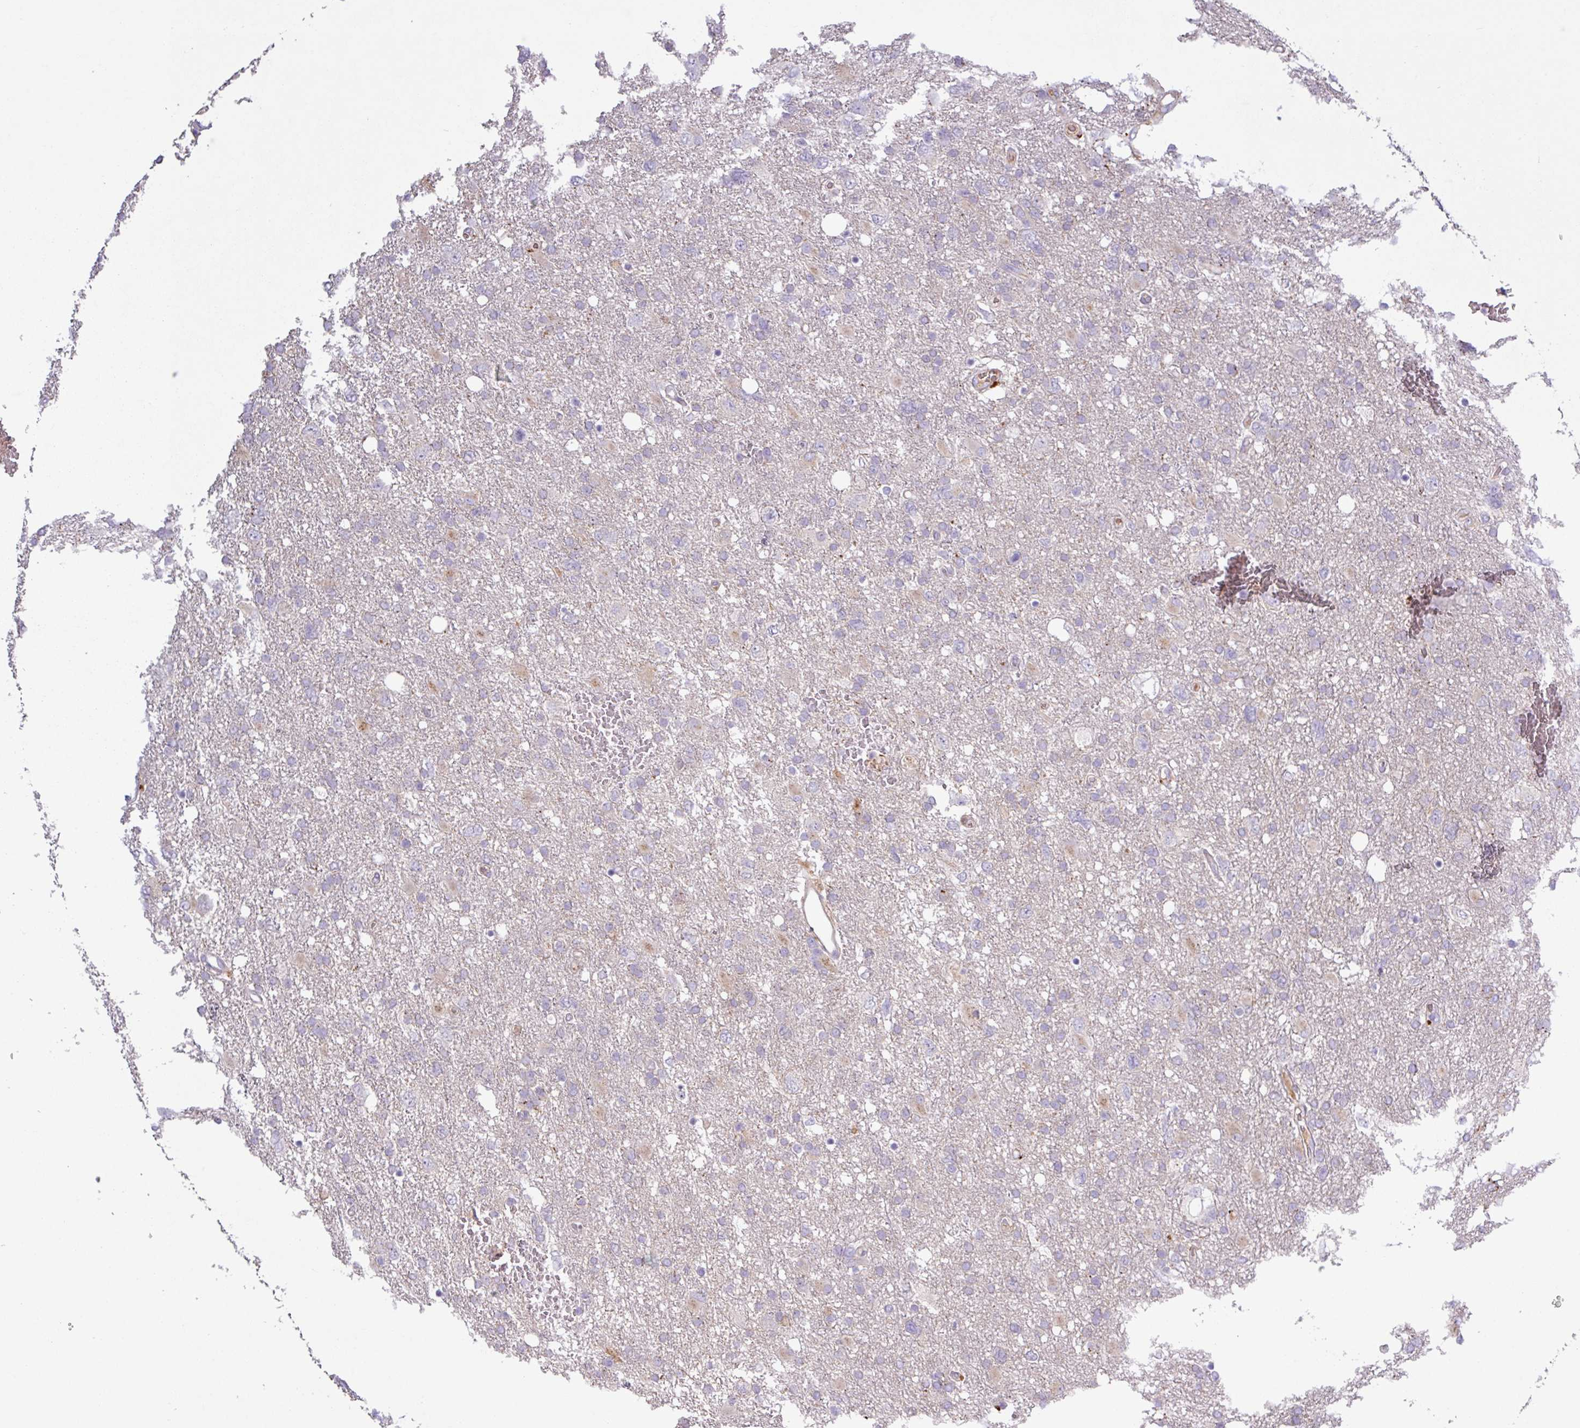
{"staining": {"intensity": "negative", "quantity": "none", "location": "none"}, "tissue": "glioma", "cell_type": "Tumor cells", "image_type": "cancer", "snomed": [{"axis": "morphology", "description": "Glioma, malignant, High grade"}, {"axis": "topography", "description": "Brain"}], "caption": "Immunohistochemistry micrograph of human malignant high-grade glioma stained for a protein (brown), which shows no positivity in tumor cells. Nuclei are stained in blue.", "gene": "C4B", "patient": {"sex": "male", "age": 61}}